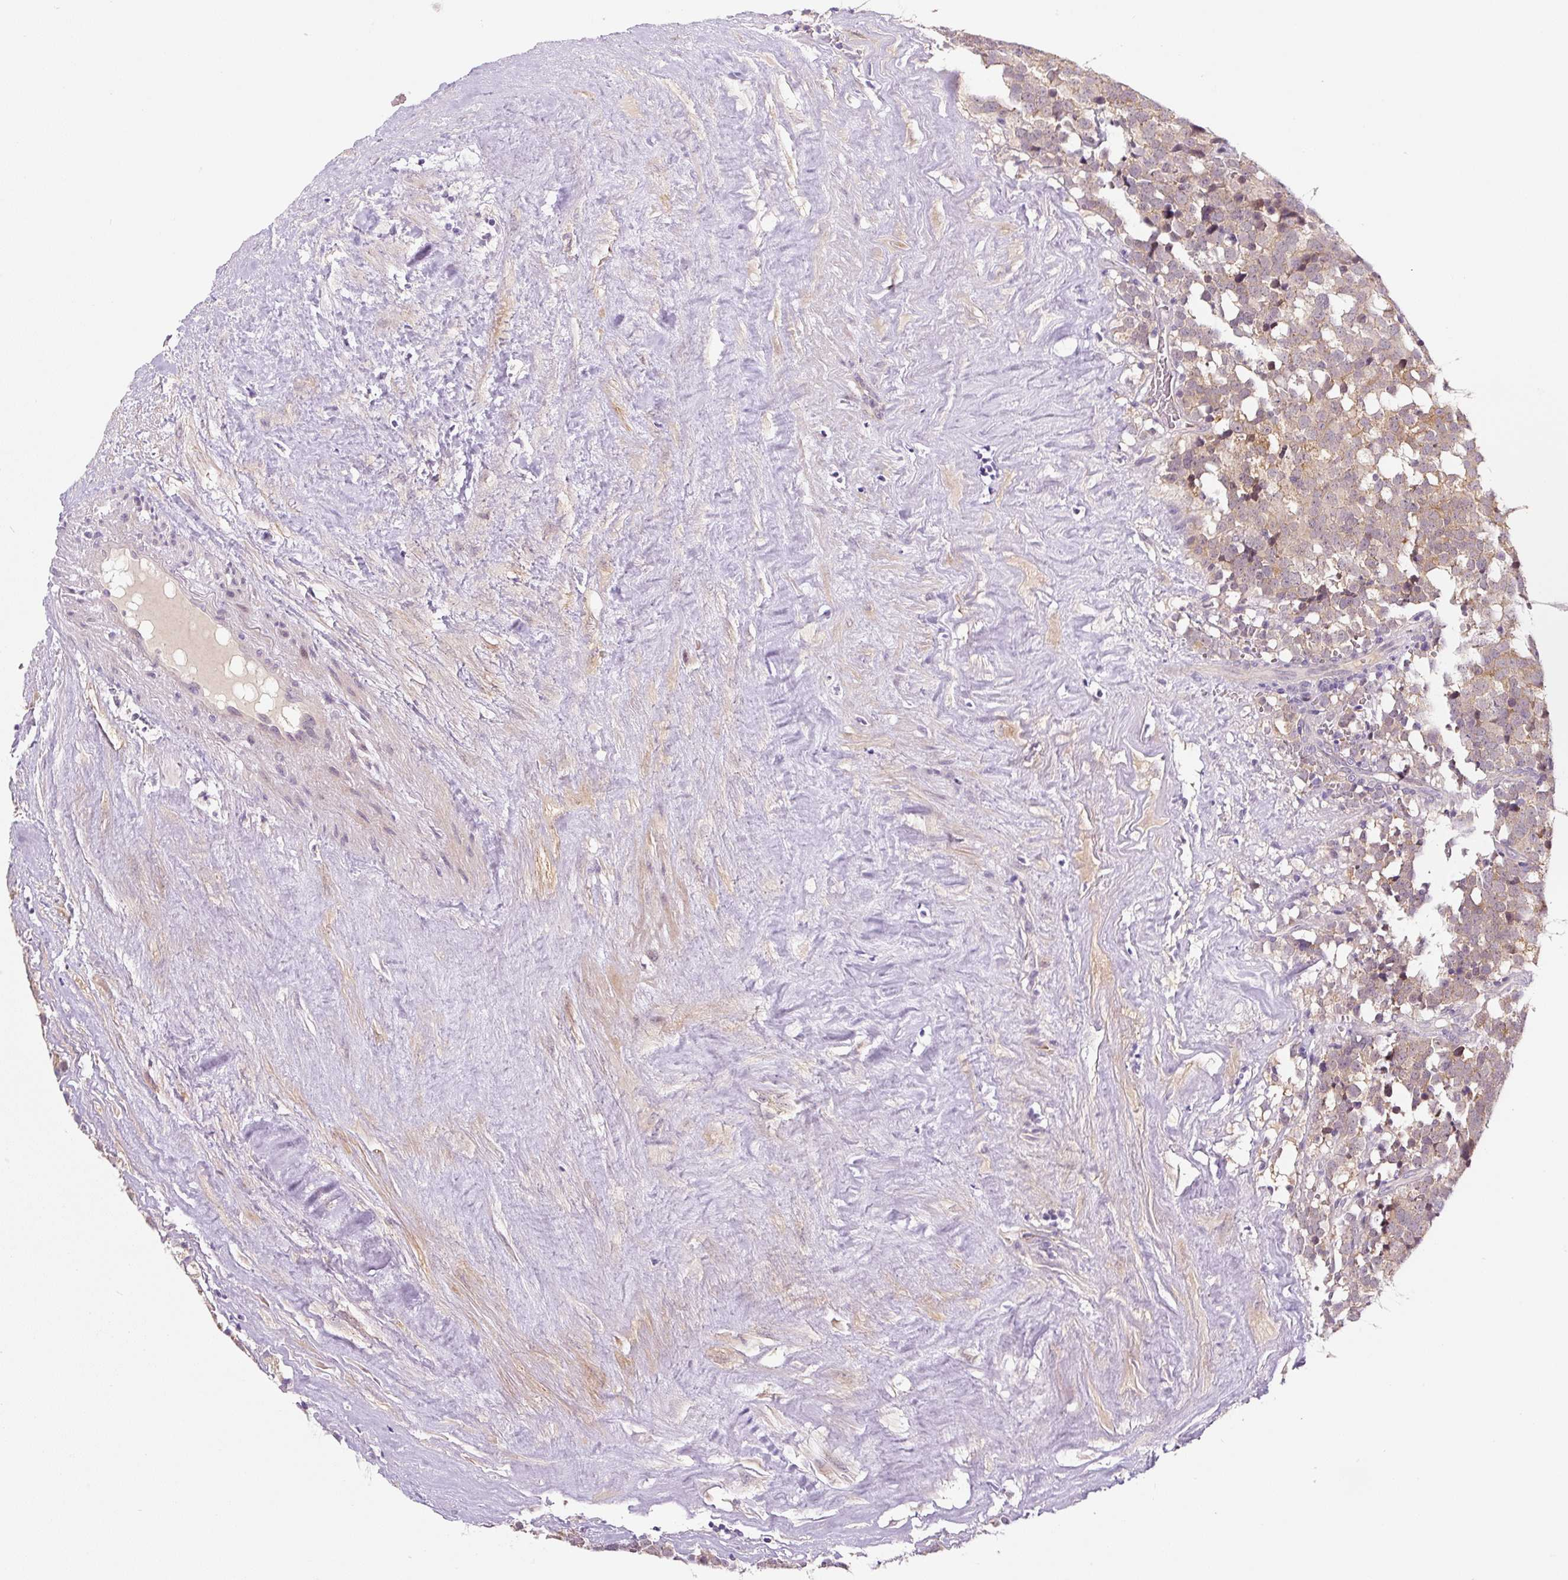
{"staining": {"intensity": "weak", "quantity": ">75%", "location": "cytoplasmic/membranous"}, "tissue": "testis cancer", "cell_type": "Tumor cells", "image_type": "cancer", "snomed": [{"axis": "morphology", "description": "Seminoma, NOS"}, {"axis": "topography", "description": "Testis"}], "caption": "Protein analysis of seminoma (testis) tissue reveals weak cytoplasmic/membranous expression in about >75% of tumor cells. (Stains: DAB in brown, nuclei in blue, Microscopy: brightfield microscopy at high magnification).", "gene": "PRKAA2", "patient": {"sex": "male", "age": 71}}